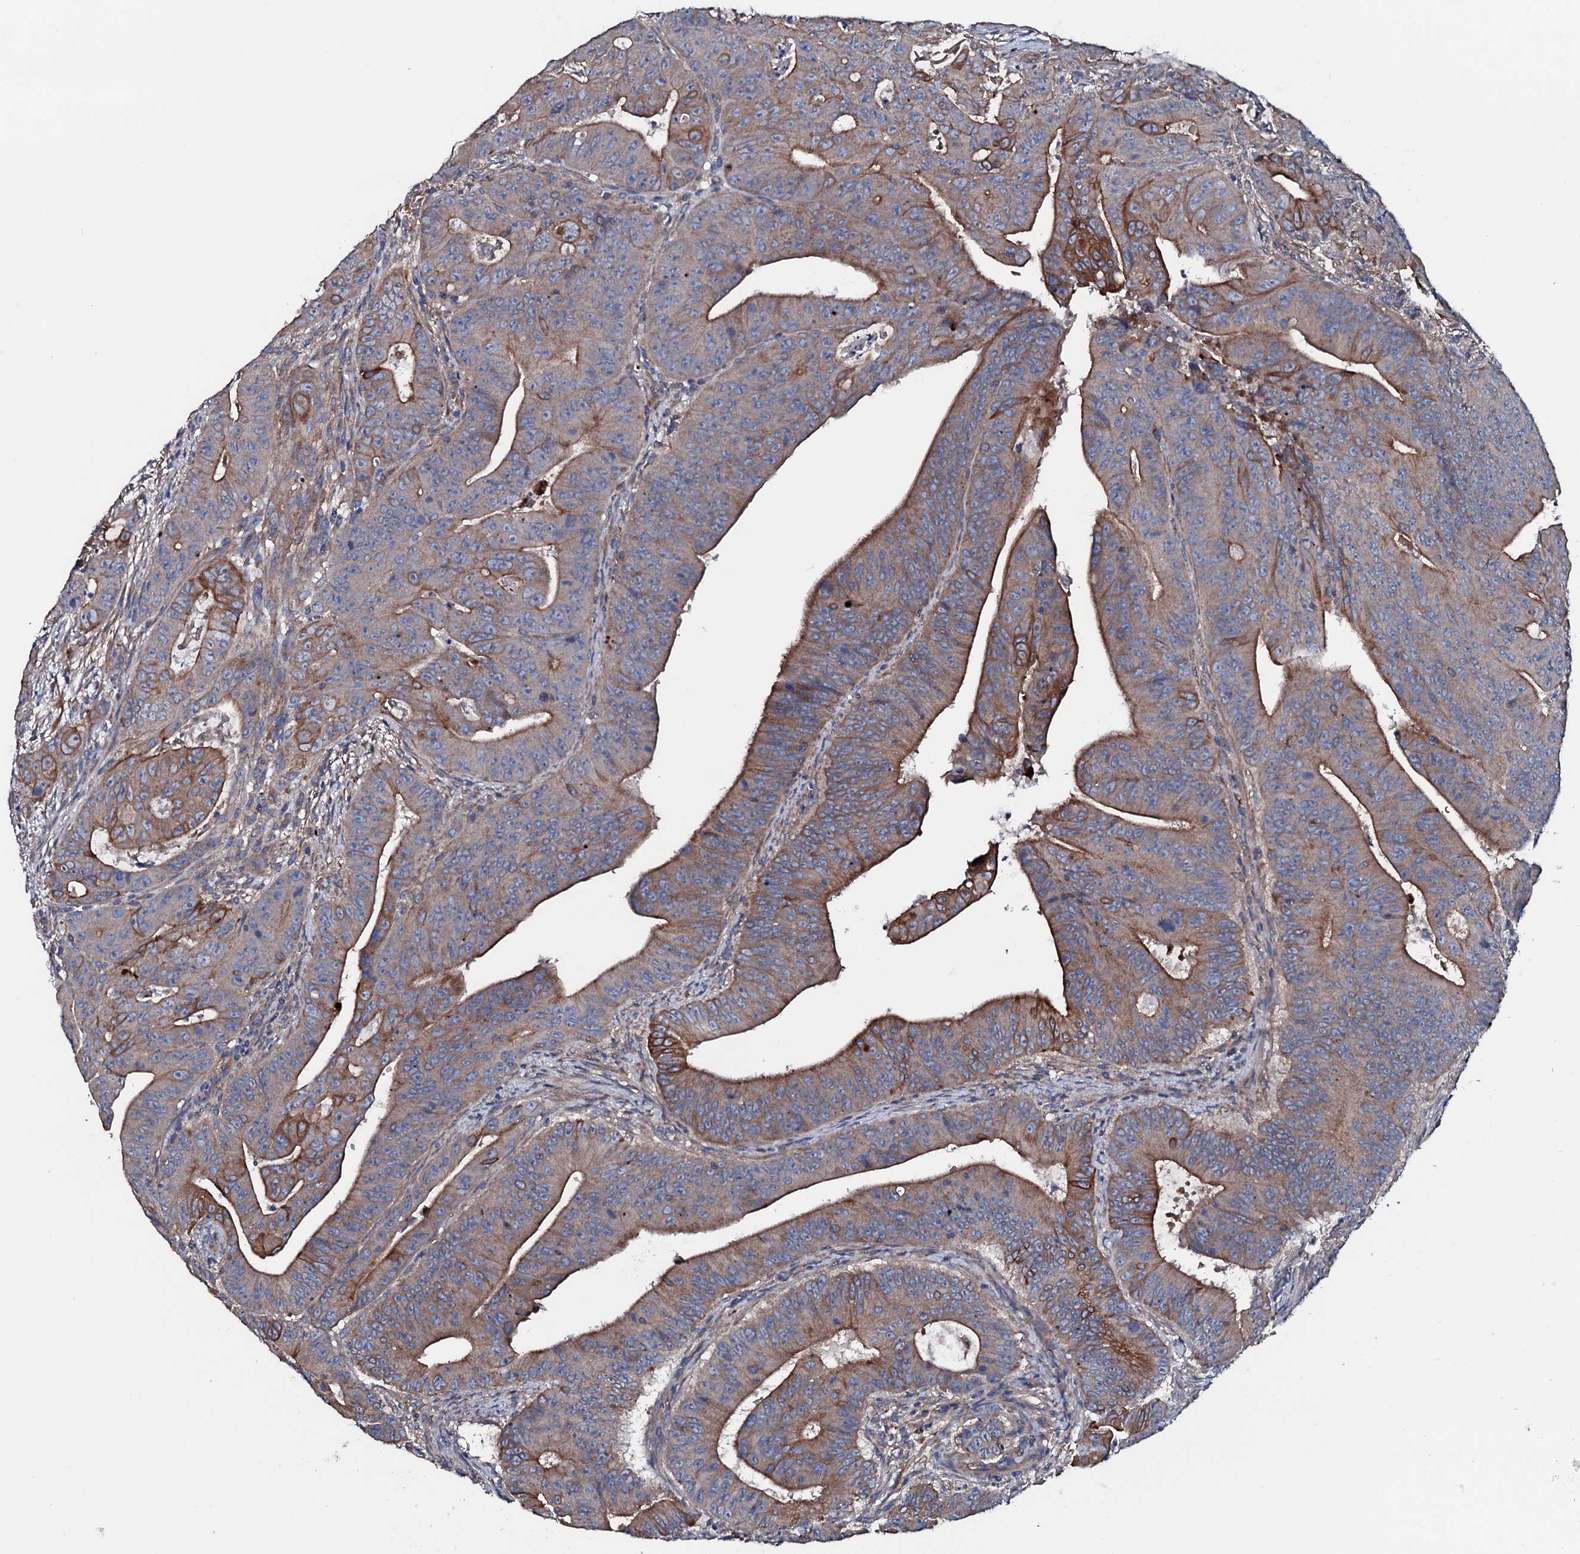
{"staining": {"intensity": "strong", "quantity": "25%-75%", "location": "cytoplasmic/membranous"}, "tissue": "colorectal cancer", "cell_type": "Tumor cells", "image_type": "cancer", "snomed": [{"axis": "morphology", "description": "Adenocarcinoma, NOS"}, {"axis": "topography", "description": "Rectum"}], "caption": "Immunohistochemical staining of adenocarcinoma (colorectal) demonstrates high levels of strong cytoplasmic/membranous expression in approximately 25%-75% of tumor cells.", "gene": "NEK1", "patient": {"sex": "female", "age": 75}}